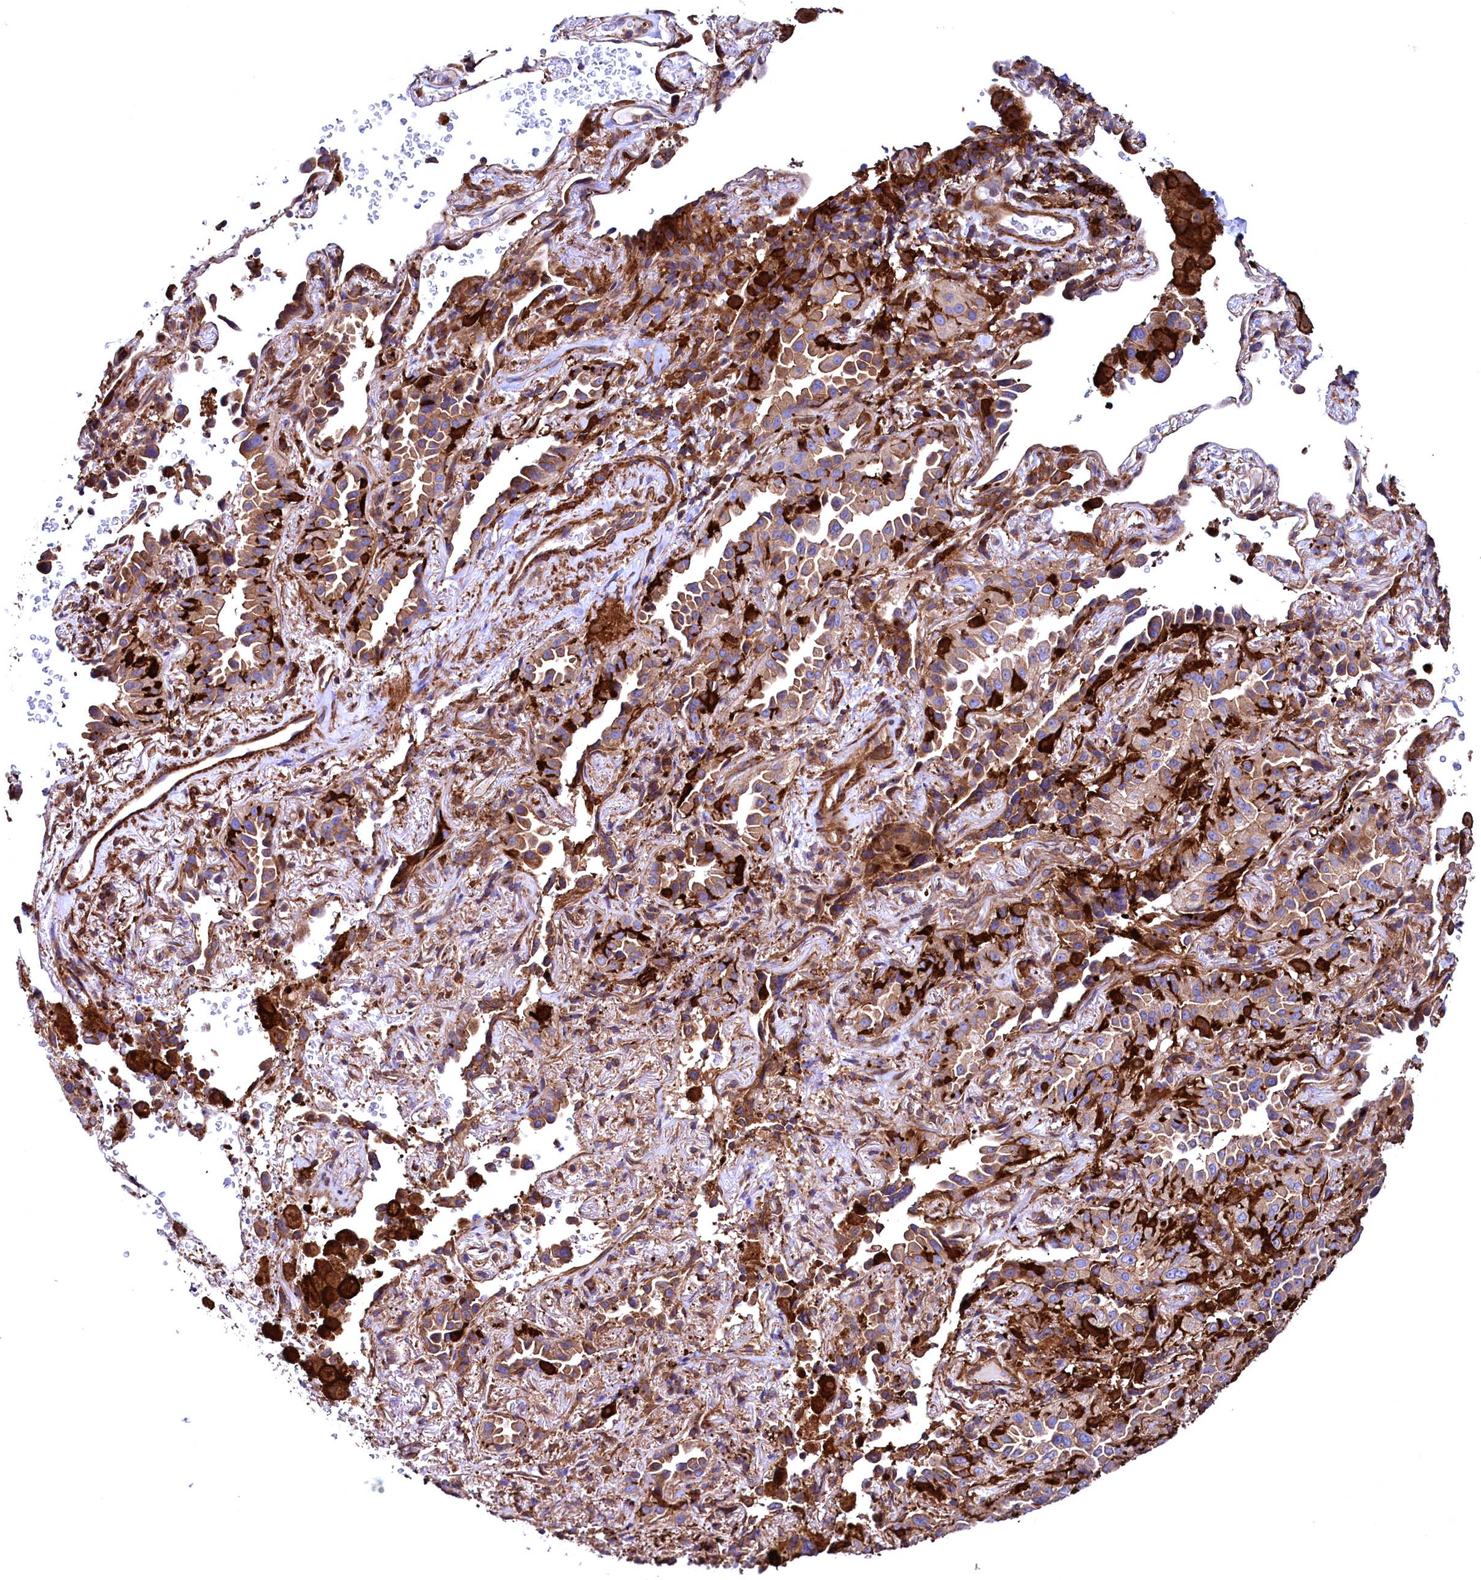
{"staining": {"intensity": "moderate", "quantity": ">75%", "location": "cytoplasmic/membranous"}, "tissue": "lung cancer", "cell_type": "Tumor cells", "image_type": "cancer", "snomed": [{"axis": "morphology", "description": "Adenocarcinoma, NOS"}, {"axis": "topography", "description": "Lung"}], "caption": "Immunohistochemical staining of lung cancer (adenocarcinoma) reveals medium levels of moderate cytoplasmic/membranous protein positivity in about >75% of tumor cells.", "gene": "STAMBPL1", "patient": {"sex": "female", "age": 69}}